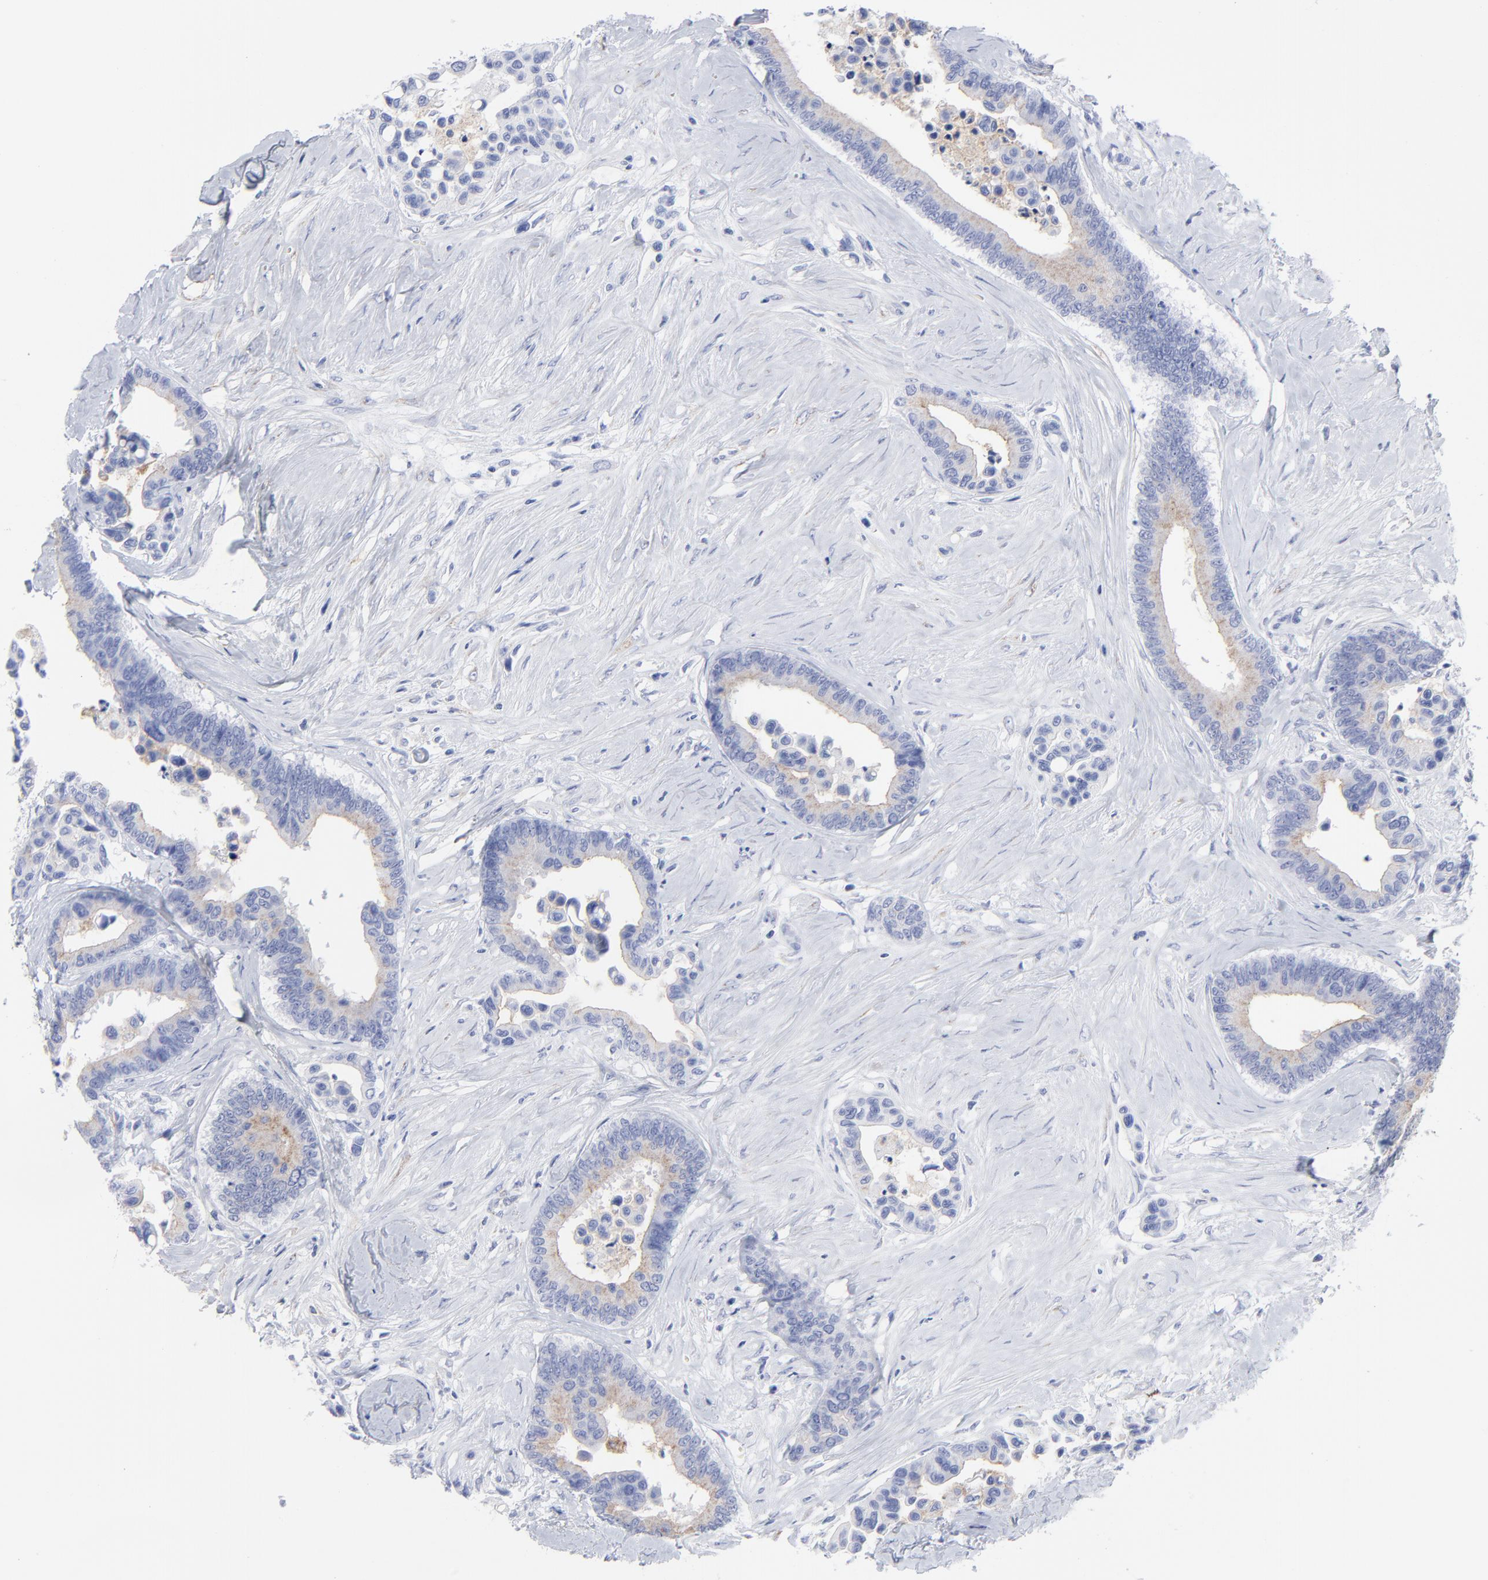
{"staining": {"intensity": "weak", "quantity": ">75%", "location": "cytoplasmic/membranous"}, "tissue": "colorectal cancer", "cell_type": "Tumor cells", "image_type": "cancer", "snomed": [{"axis": "morphology", "description": "Adenocarcinoma, NOS"}, {"axis": "topography", "description": "Colon"}], "caption": "IHC (DAB) staining of colorectal adenocarcinoma exhibits weak cytoplasmic/membranous protein staining in about >75% of tumor cells.", "gene": "CNTN3", "patient": {"sex": "male", "age": 82}}